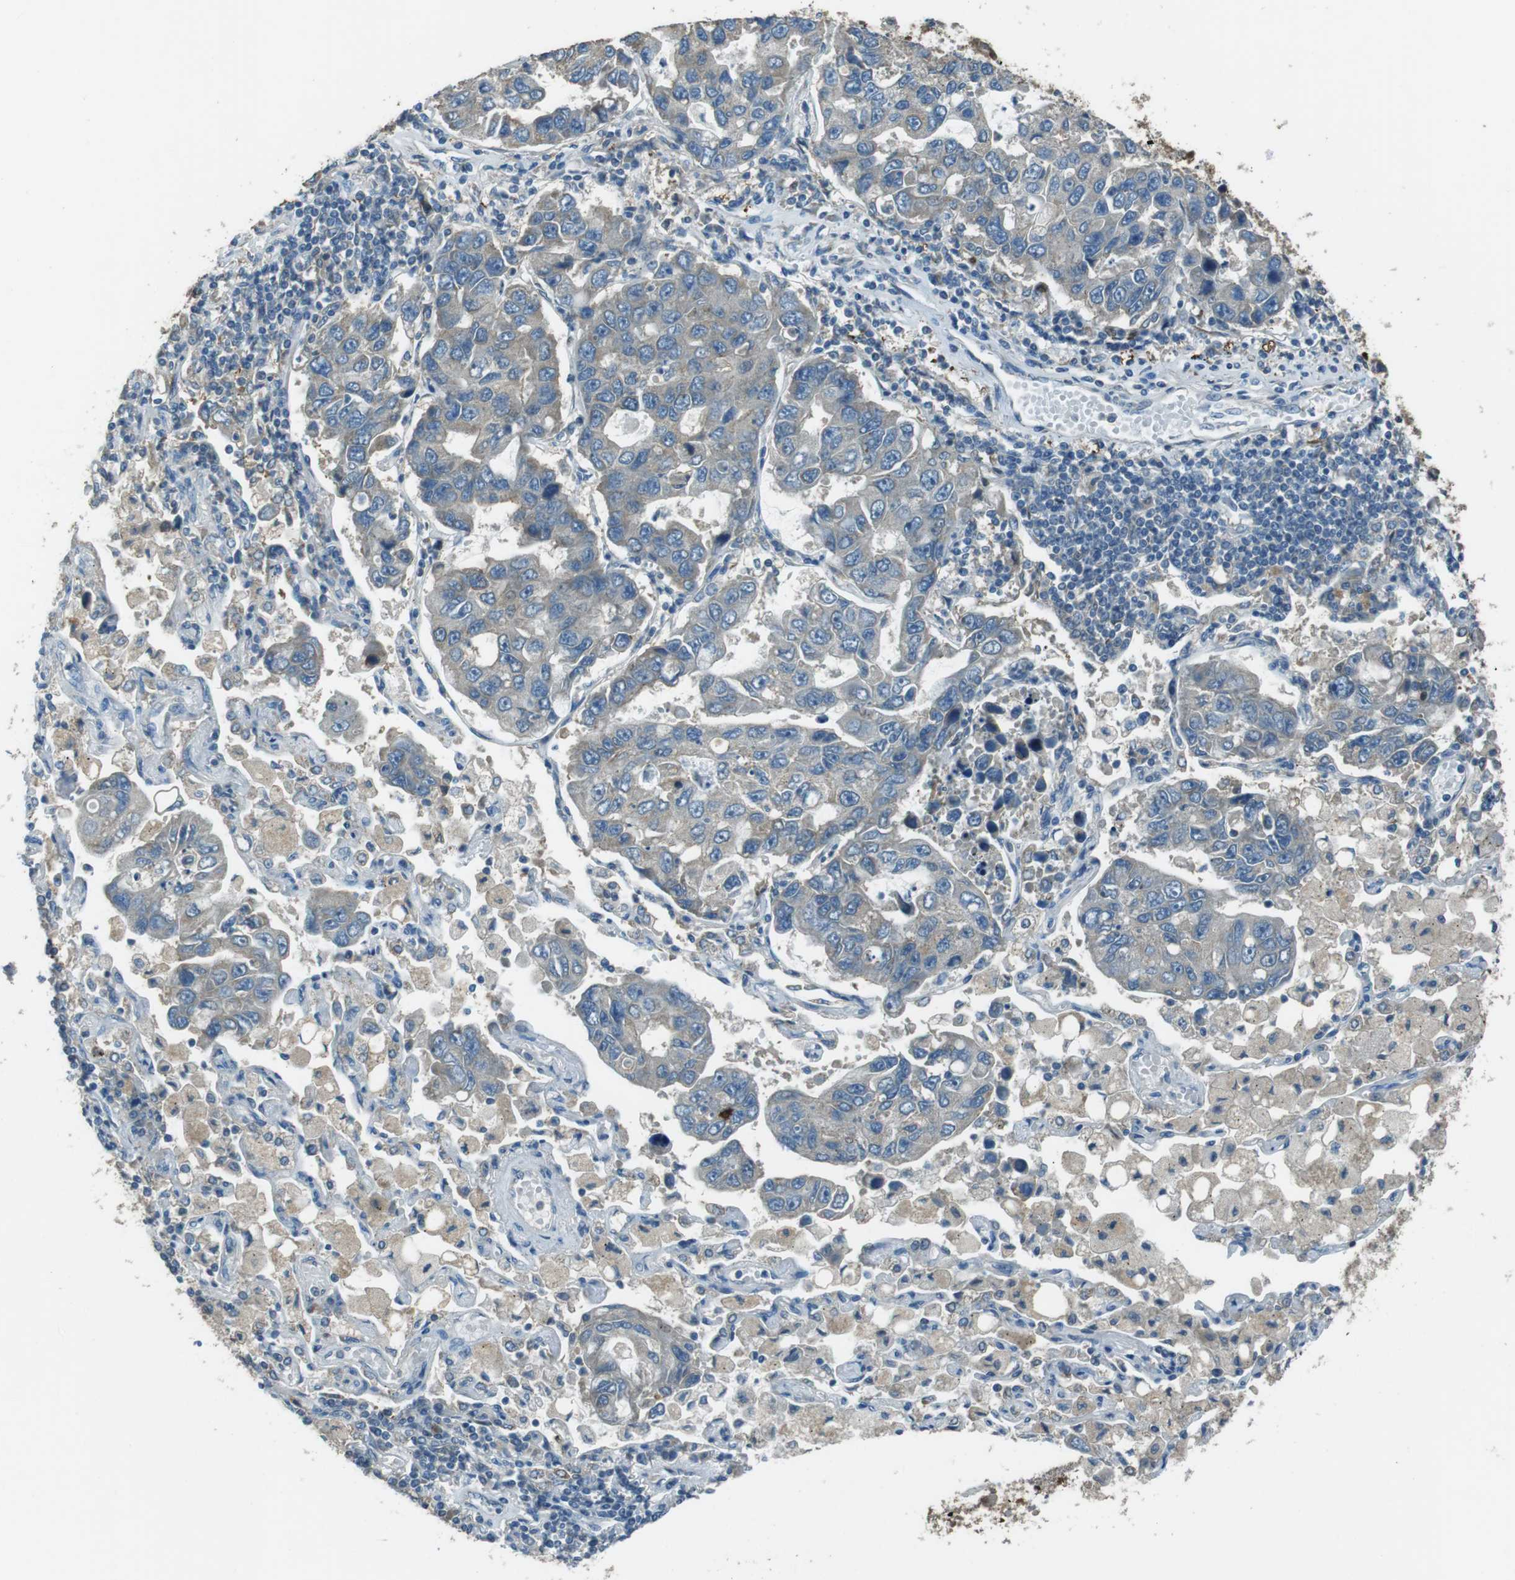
{"staining": {"intensity": "negative", "quantity": "none", "location": "none"}, "tissue": "lung cancer", "cell_type": "Tumor cells", "image_type": "cancer", "snomed": [{"axis": "morphology", "description": "Adenocarcinoma, NOS"}, {"axis": "topography", "description": "Lung"}], "caption": "DAB (3,3'-diaminobenzidine) immunohistochemical staining of lung adenocarcinoma displays no significant staining in tumor cells.", "gene": "MFAP3", "patient": {"sex": "male", "age": 64}}